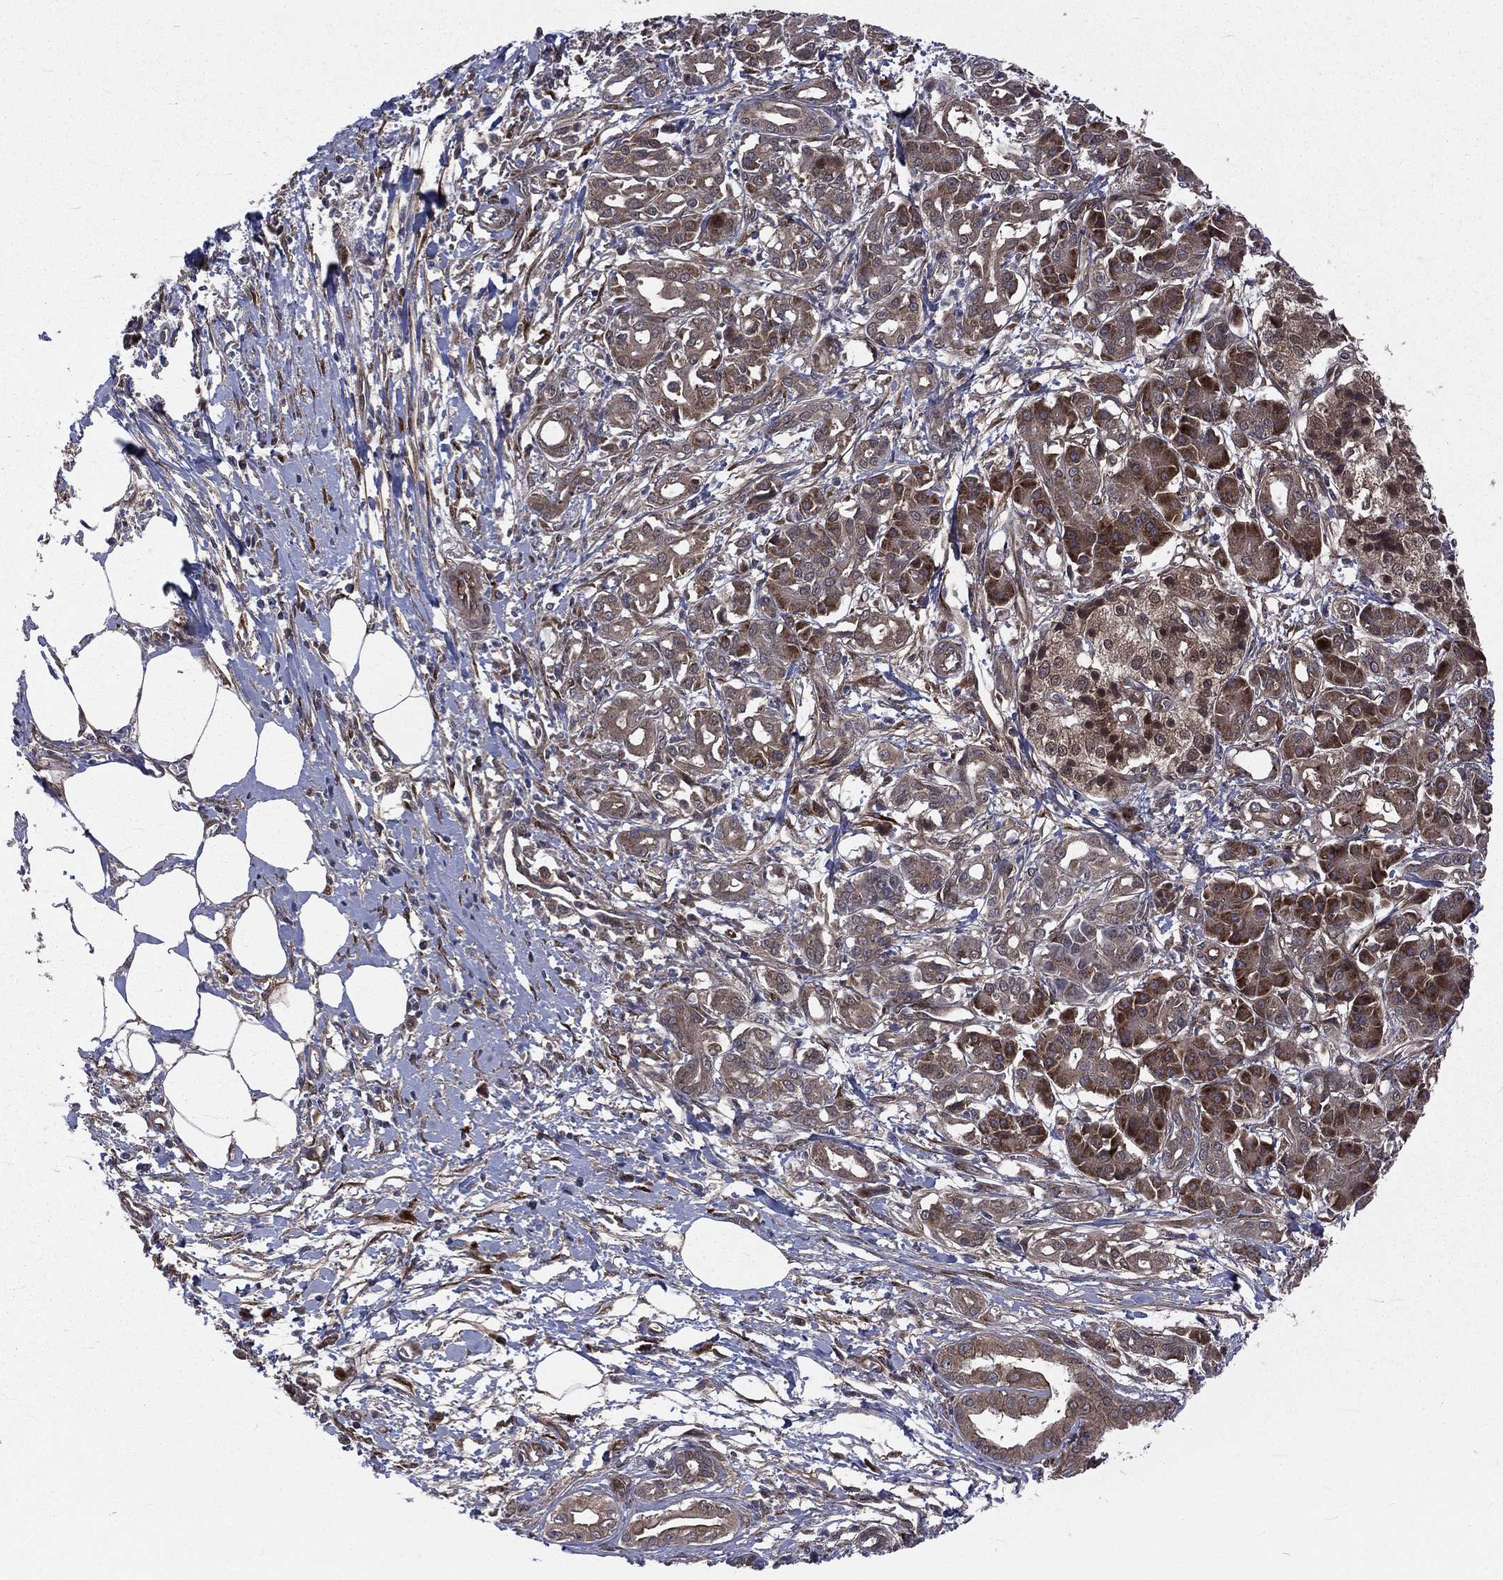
{"staining": {"intensity": "moderate", "quantity": "<25%", "location": "cytoplasmic/membranous"}, "tissue": "pancreatic cancer", "cell_type": "Tumor cells", "image_type": "cancer", "snomed": [{"axis": "morphology", "description": "Adenocarcinoma, NOS"}, {"axis": "topography", "description": "Pancreas"}], "caption": "Immunohistochemistry (IHC) staining of adenocarcinoma (pancreatic), which displays low levels of moderate cytoplasmic/membranous expression in about <25% of tumor cells indicating moderate cytoplasmic/membranous protein staining. The staining was performed using DAB (3,3'-diaminobenzidine) (brown) for protein detection and nuclei were counterstained in hematoxylin (blue).", "gene": "ARL3", "patient": {"sex": "male", "age": 72}}